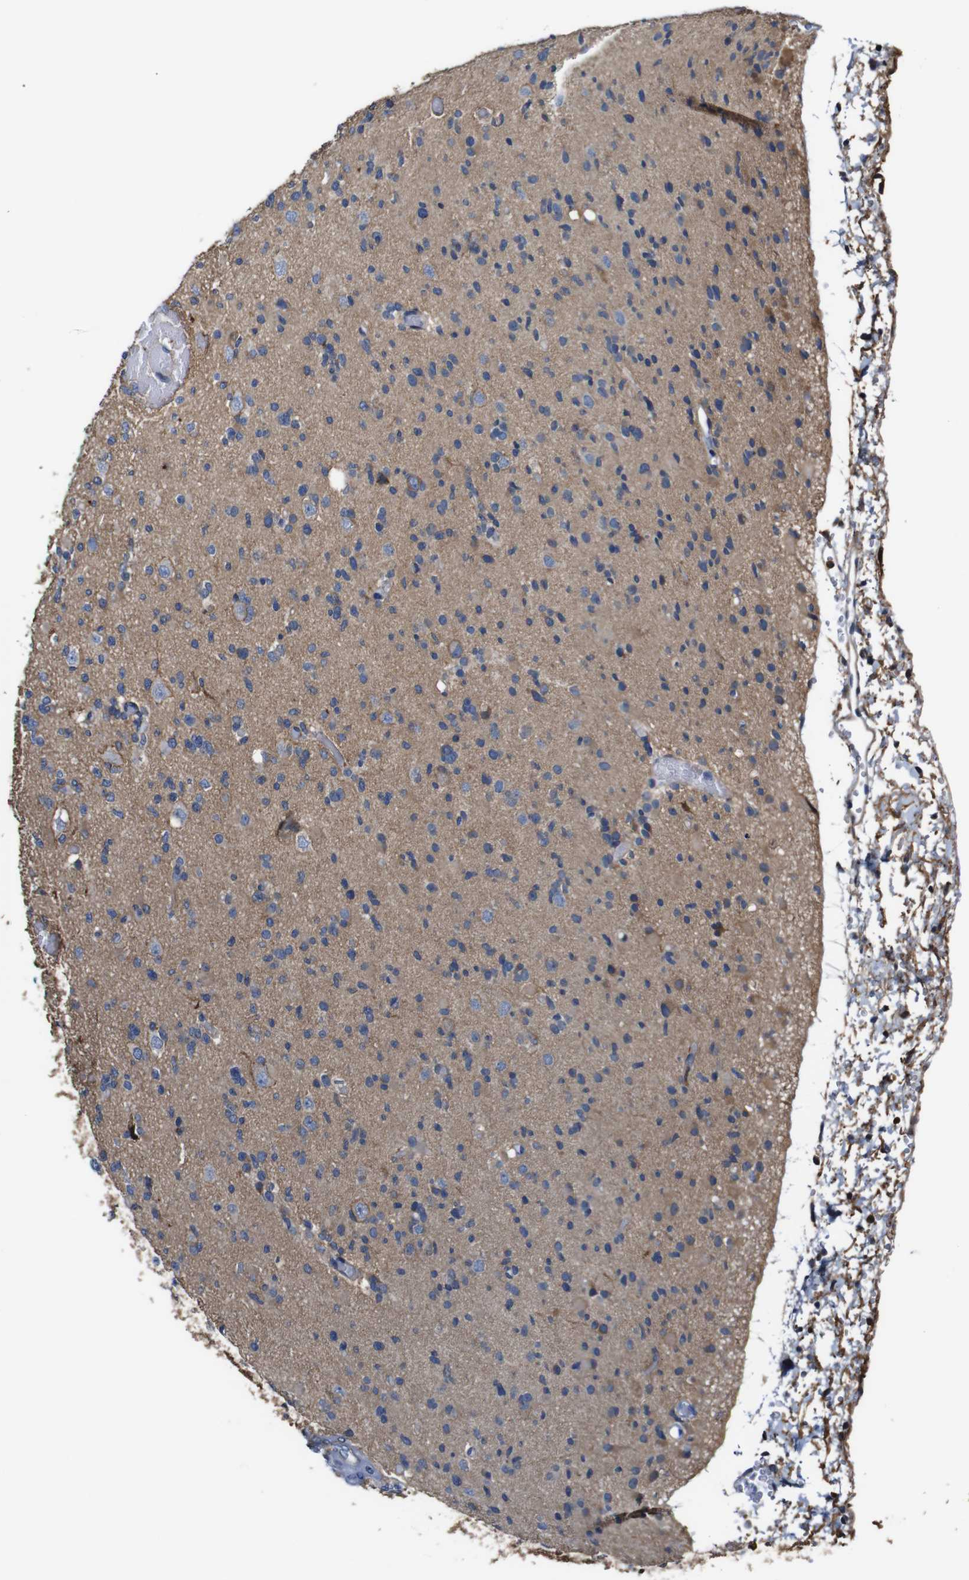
{"staining": {"intensity": "negative", "quantity": "none", "location": "none"}, "tissue": "glioma", "cell_type": "Tumor cells", "image_type": "cancer", "snomed": [{"axis": "morphology", "description": "Glioma, malignant, Low grade"}, {"axis": "topography", "description": "Brain"}], "caption": "This is a histopathology image of immunohistochemistry staining of glioma, which shows no positivity in tumor cells.", "gene": "PI4KA", "patient": {"sex": "female", "age": 22}}